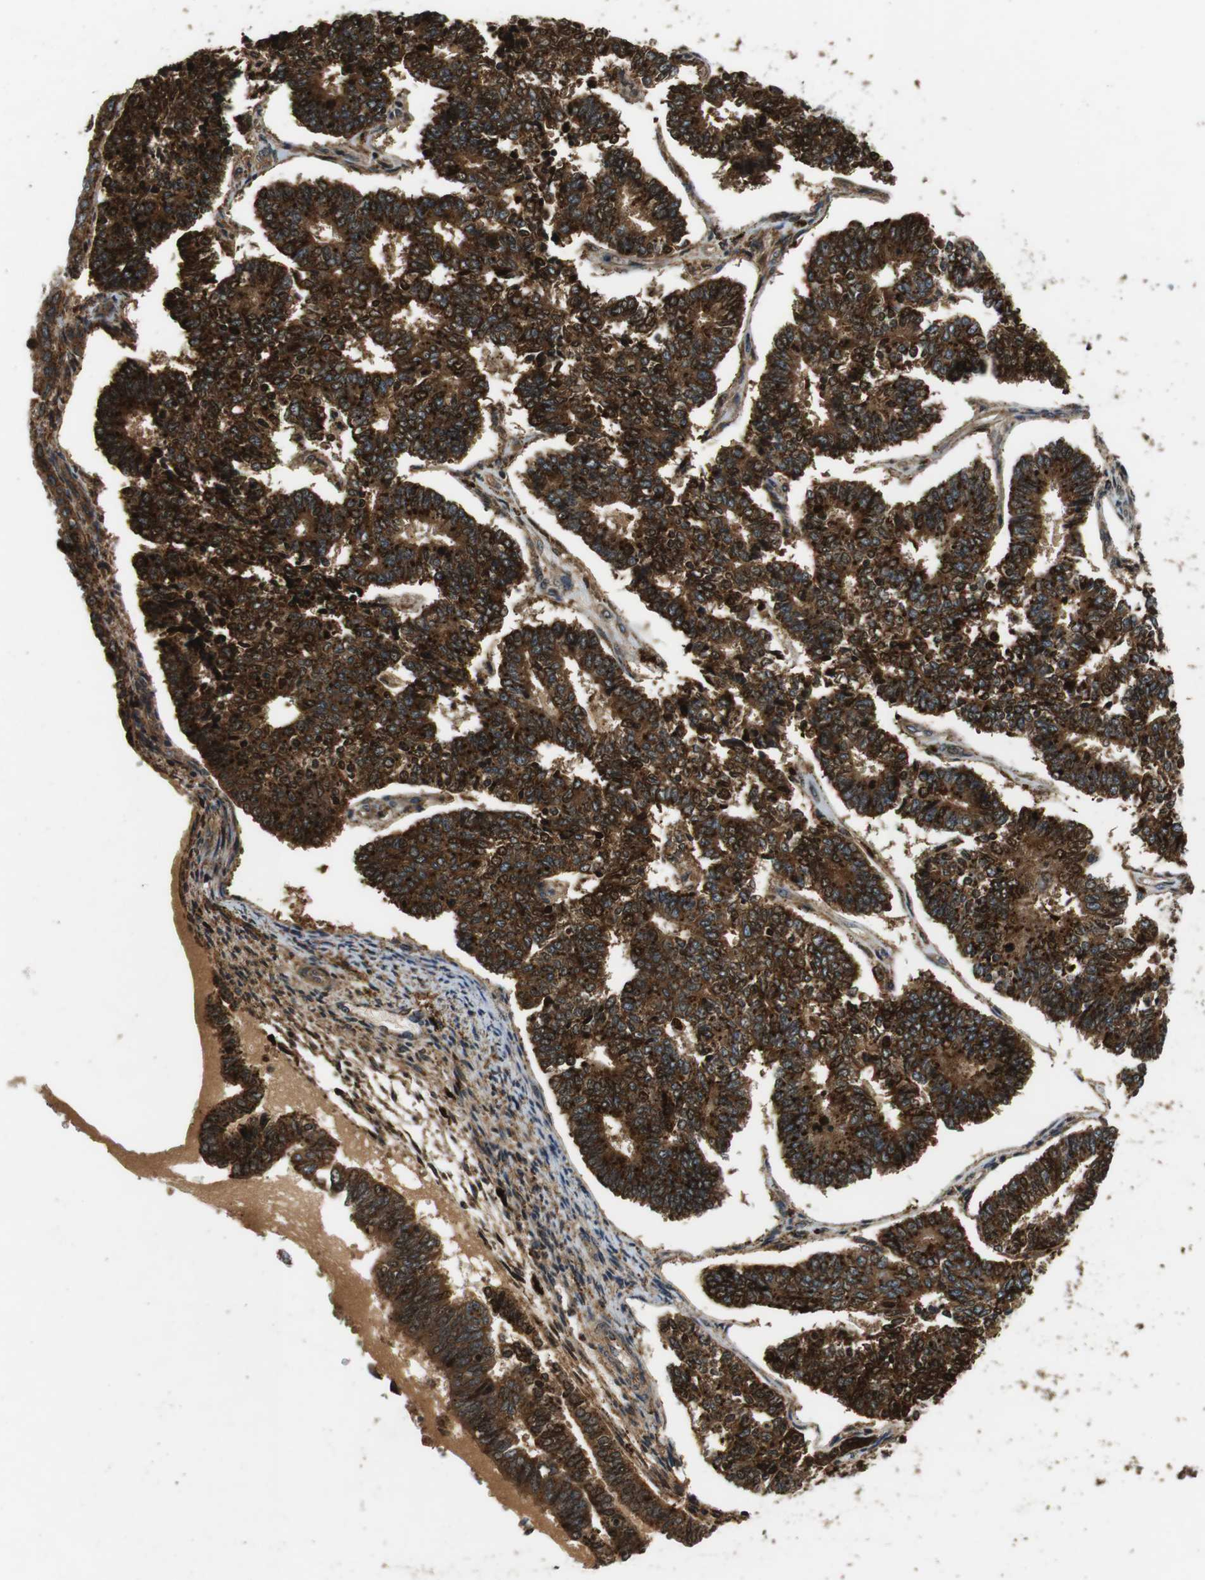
{"staining": {"intensity": "strong", "quantity": ">75%", "location": "cytoplasmic/membranous,nuclear"}, "tissue": "endometrial cancer", "cell_type": "Tumor cells", "image_type": "cancer", "snomed": [{"axis": "morphology", "description": "Adenocarcinoma, NOS"}, {"axis": "topography", "description": "Endometrium"}], "caption": "Brown immunohistochemical staining in human endometrial adenocarcinoma shows strong cytoplasmic/membranous and nuclear positivity in about >75% of tumor cells.", "gene": "TXNRD1", "patient": {"sex": "female", "age": 70}}